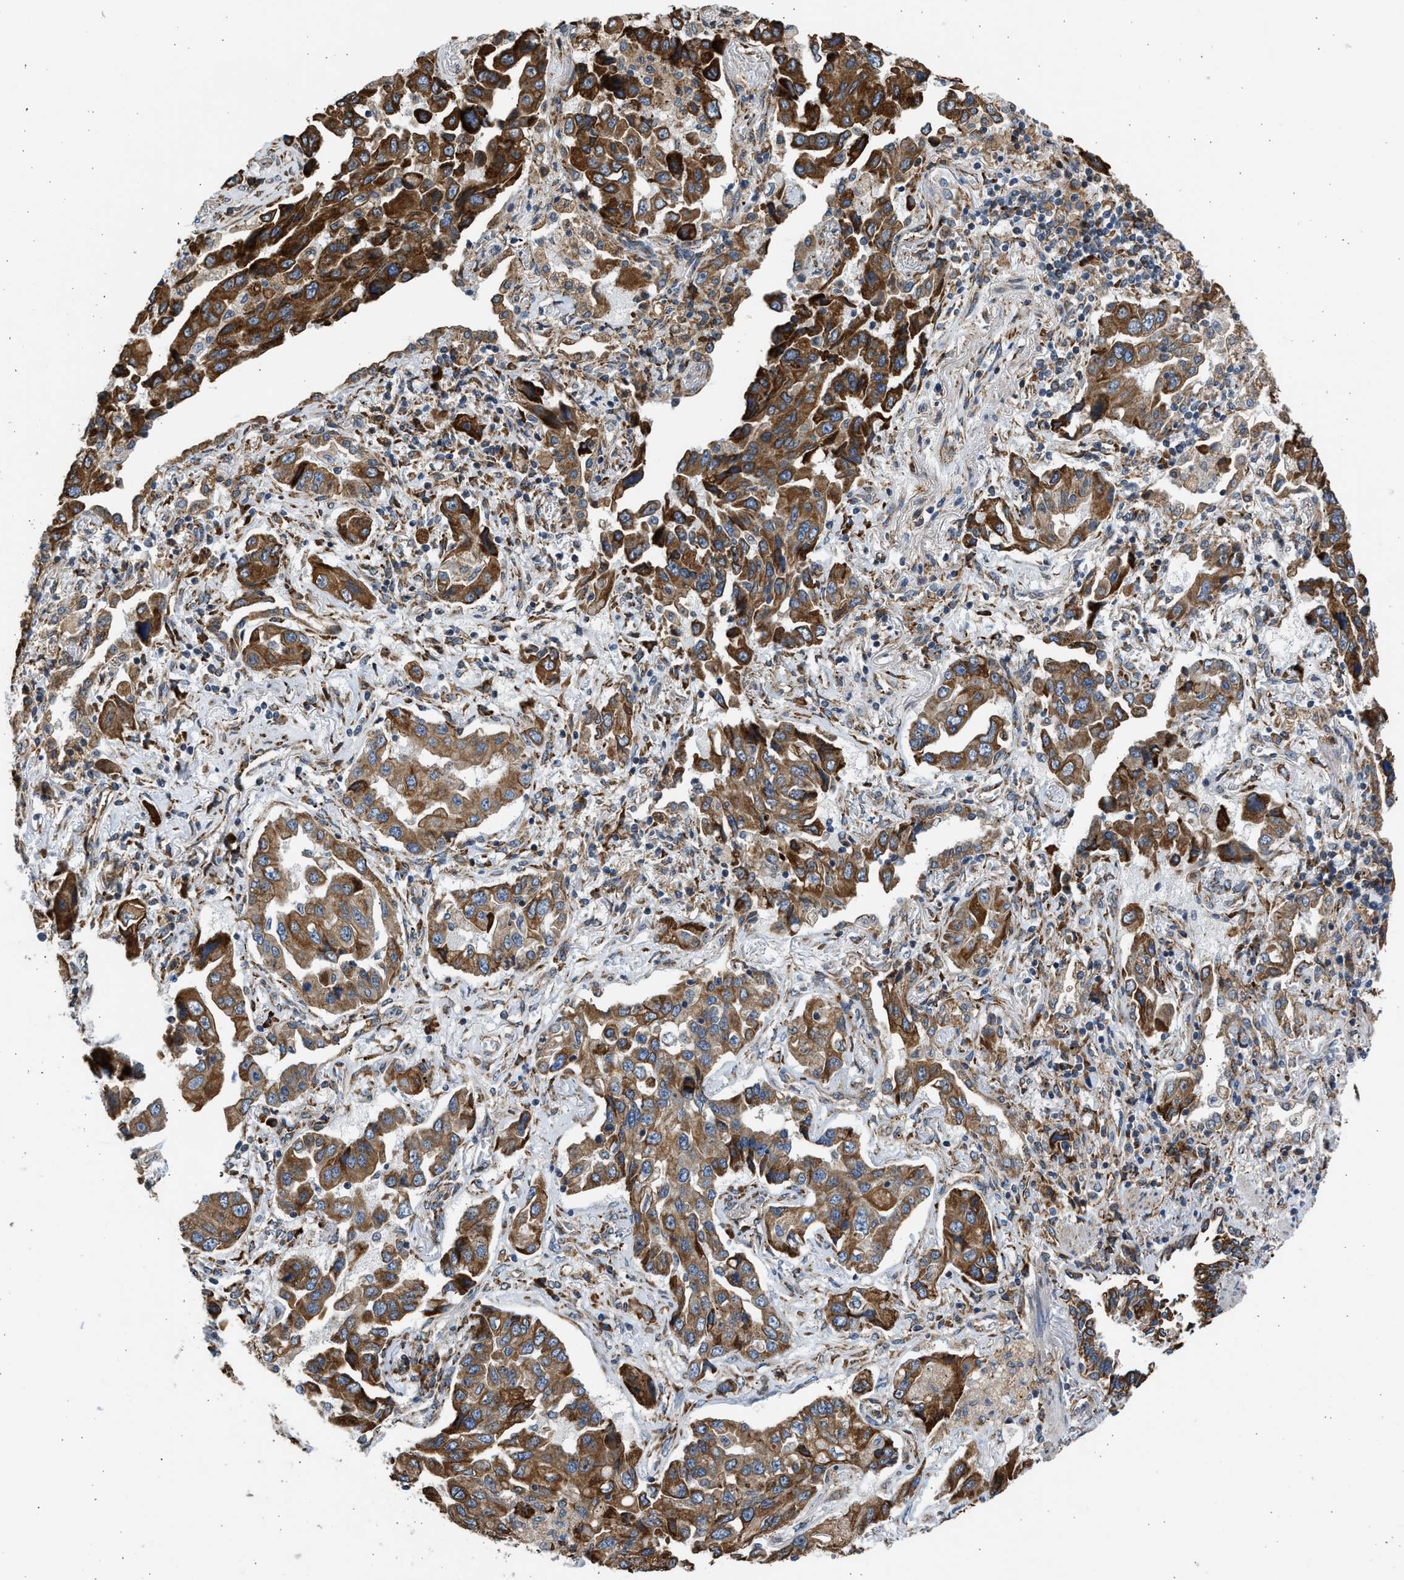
{"staining": {"intensity": "strong", "quantity": ">75%", "location": "cytoplasmic/membranous"}, "tissue": "lung cancer", "cell_type": "Tumor cells", "image_type": "cancer", "snomed": [{"axis": "morphology", "description": "Adenocarcinoma, NOS"}, {"axis": "topography", "description": "Lung"}], "caption": "High-power microscopy captured an immunohistochemistry (IHC) photomicrograph of adenocarcinoma (lung), revealing strong cytoplasmic/membranous positivity in about >75% of tumor cells.", "gene": "PLD2", "patient": {"sex": "female", "age": 65}}